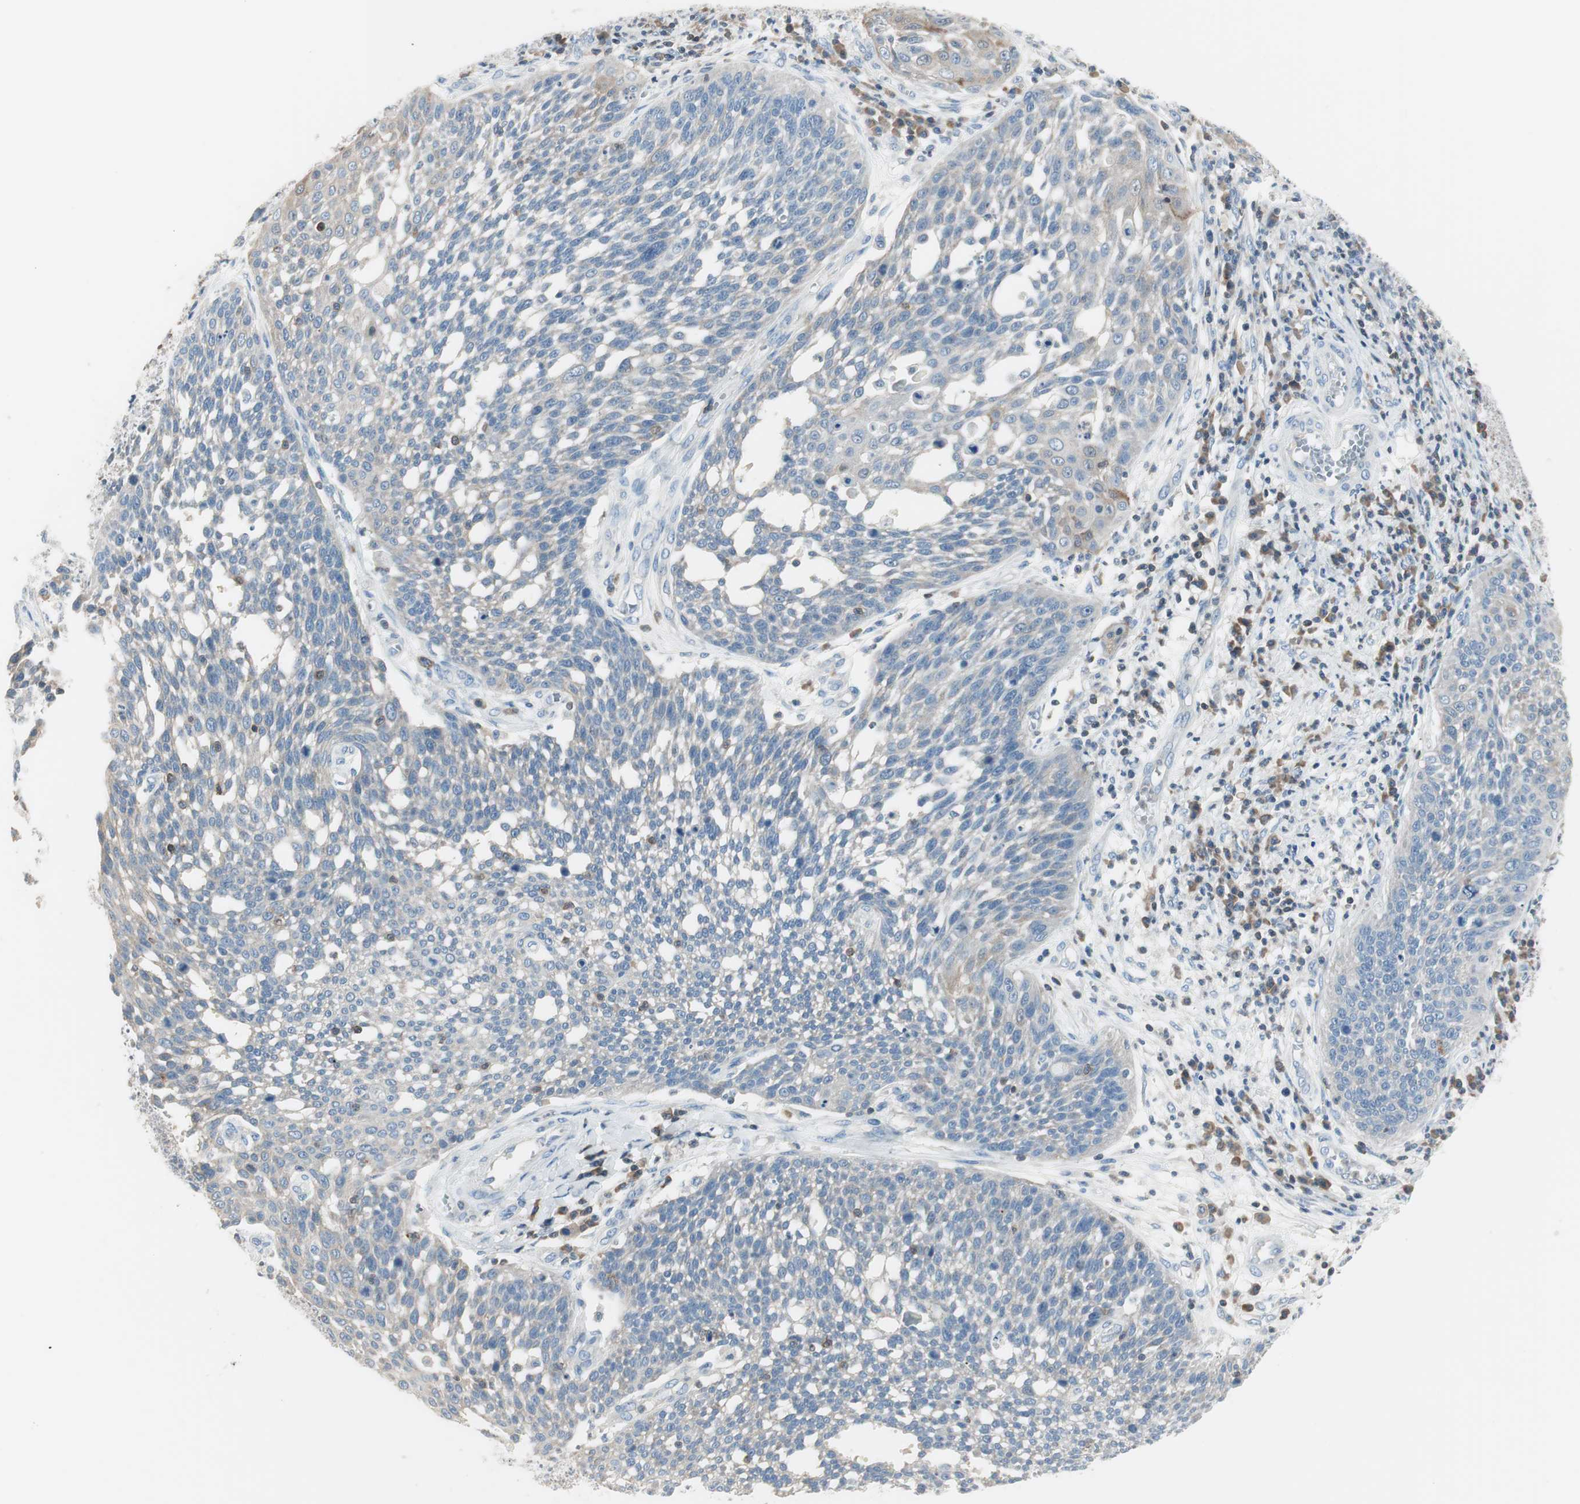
{"staining": {"intensity": "negative", "quantity": "none", "location": "none"}, "tissue": "cervical cancer", "cell_type": "Tumor cells", "image_type": "cancer", "snomed": [{"axis": "morphology", "description": "Squamous cell carcinoma, NOS"}, {"axis": "topography", "description": "Cervix"}], "caption": "DAB immunohistochemical staining of human cervical cancer (squamous cell carcinoma) exhibits no significant expression in tumor cells.", "gene": "SLC9A3R1", "patient": {"sex": "female", "age": 34}}